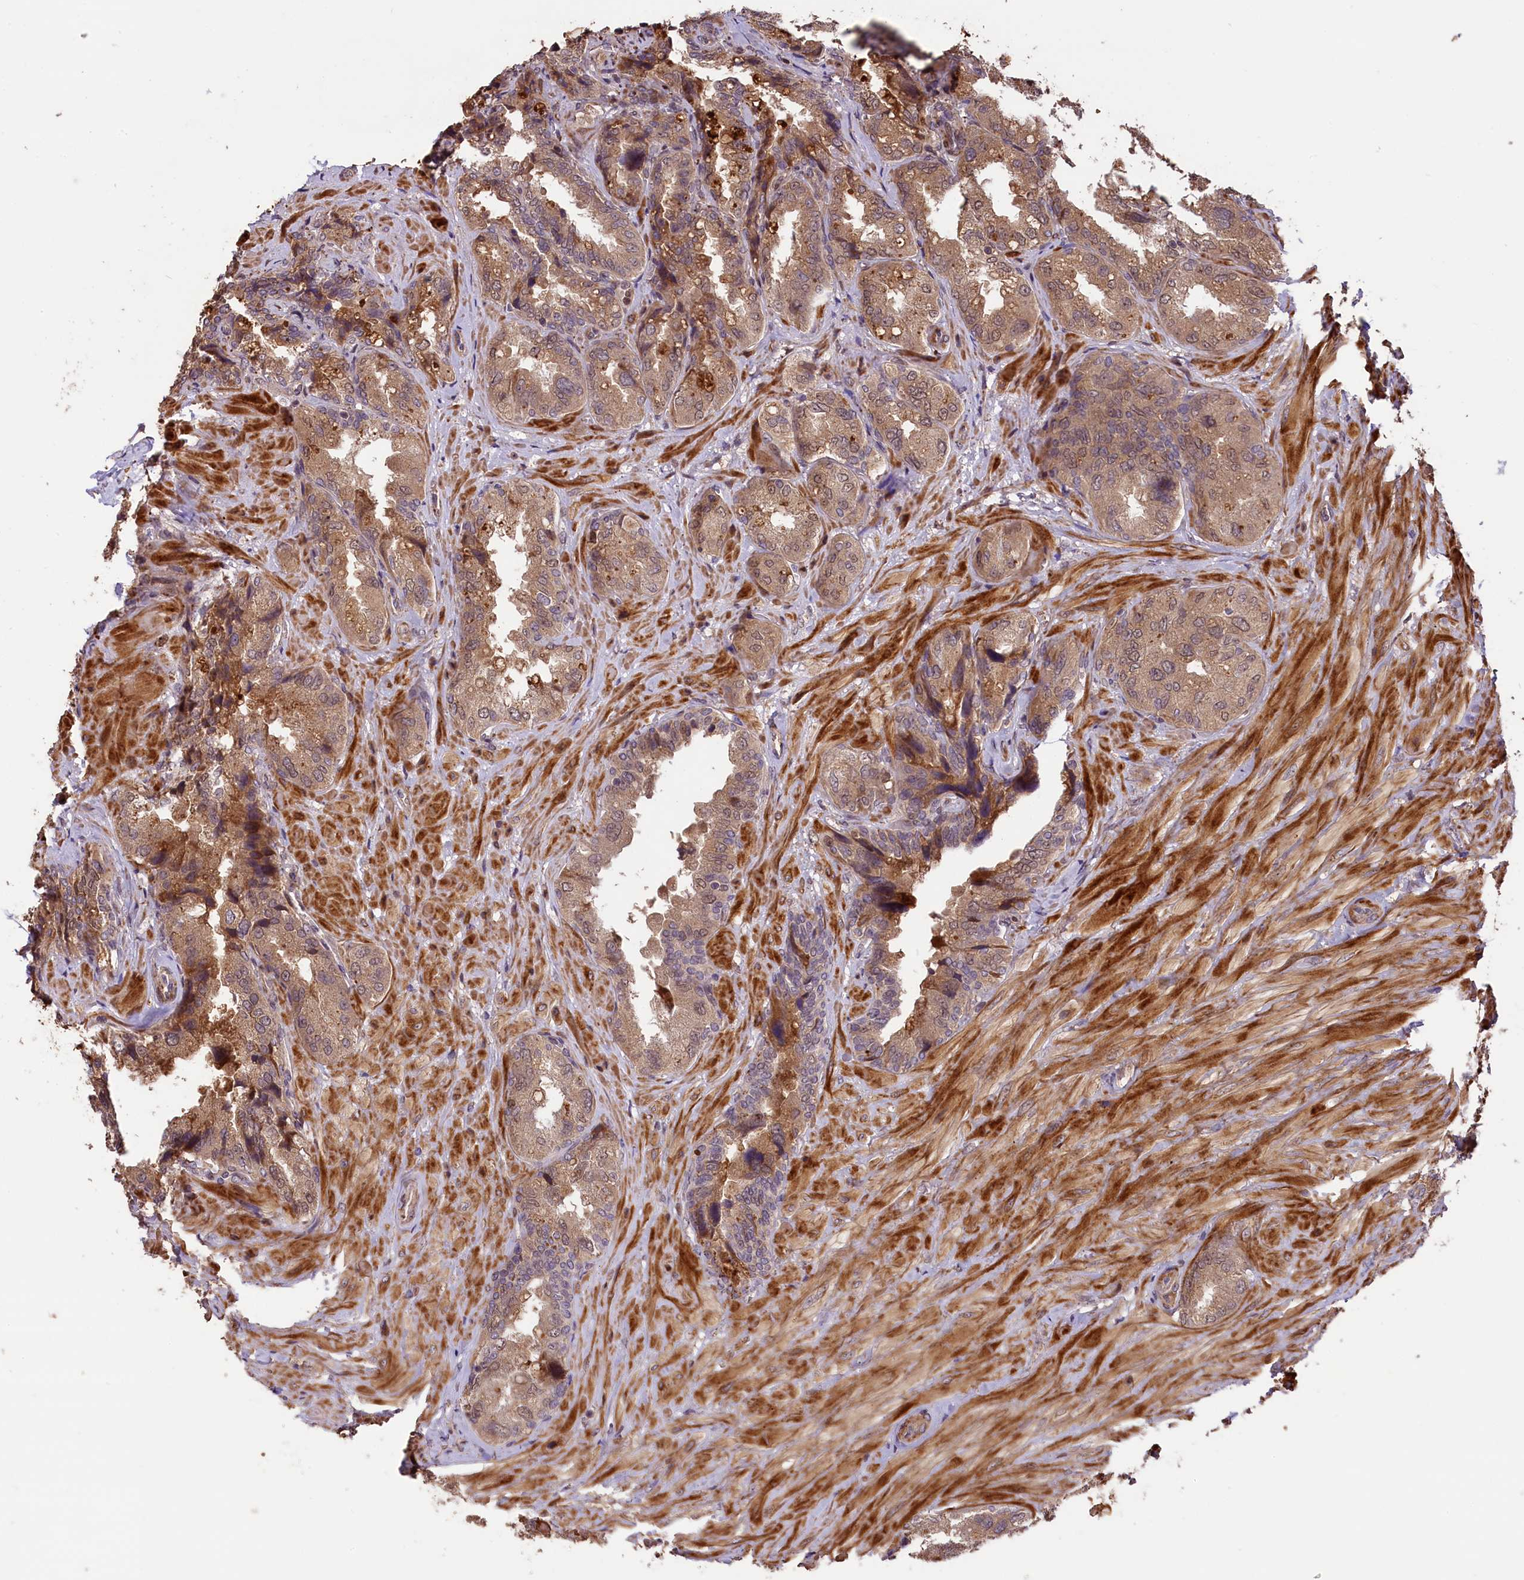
{"staining": {"intensity": "weak", "quantity": ">75%", "location": "cytoplasmic/membranous"}, "tissue": "seminal vesicle", "cell_type": "Glandular cells", "image_type": "normal", "snomed": [{"axis": "morphology", "description": "Normal tissue, NOS"}, {"axis": "topography", "description": "Prostate and seminal vesicle, NOS"}, {"axis": "topography", "description": "Prostate"}, {"axis": "topography", "description": "Seminal veicle"}], "caption": "Protein positivity by immunohistochemistry (IHC) demonstrates weak cytoplasmic/membranous positivity in approximately >75% of glandular cells in benign seminal vesicle. The protein is shown in brown color, while the nuclei are stained blue.", "gene": "DNAJB9", "patient": {"sex": "male", "age": 67}}